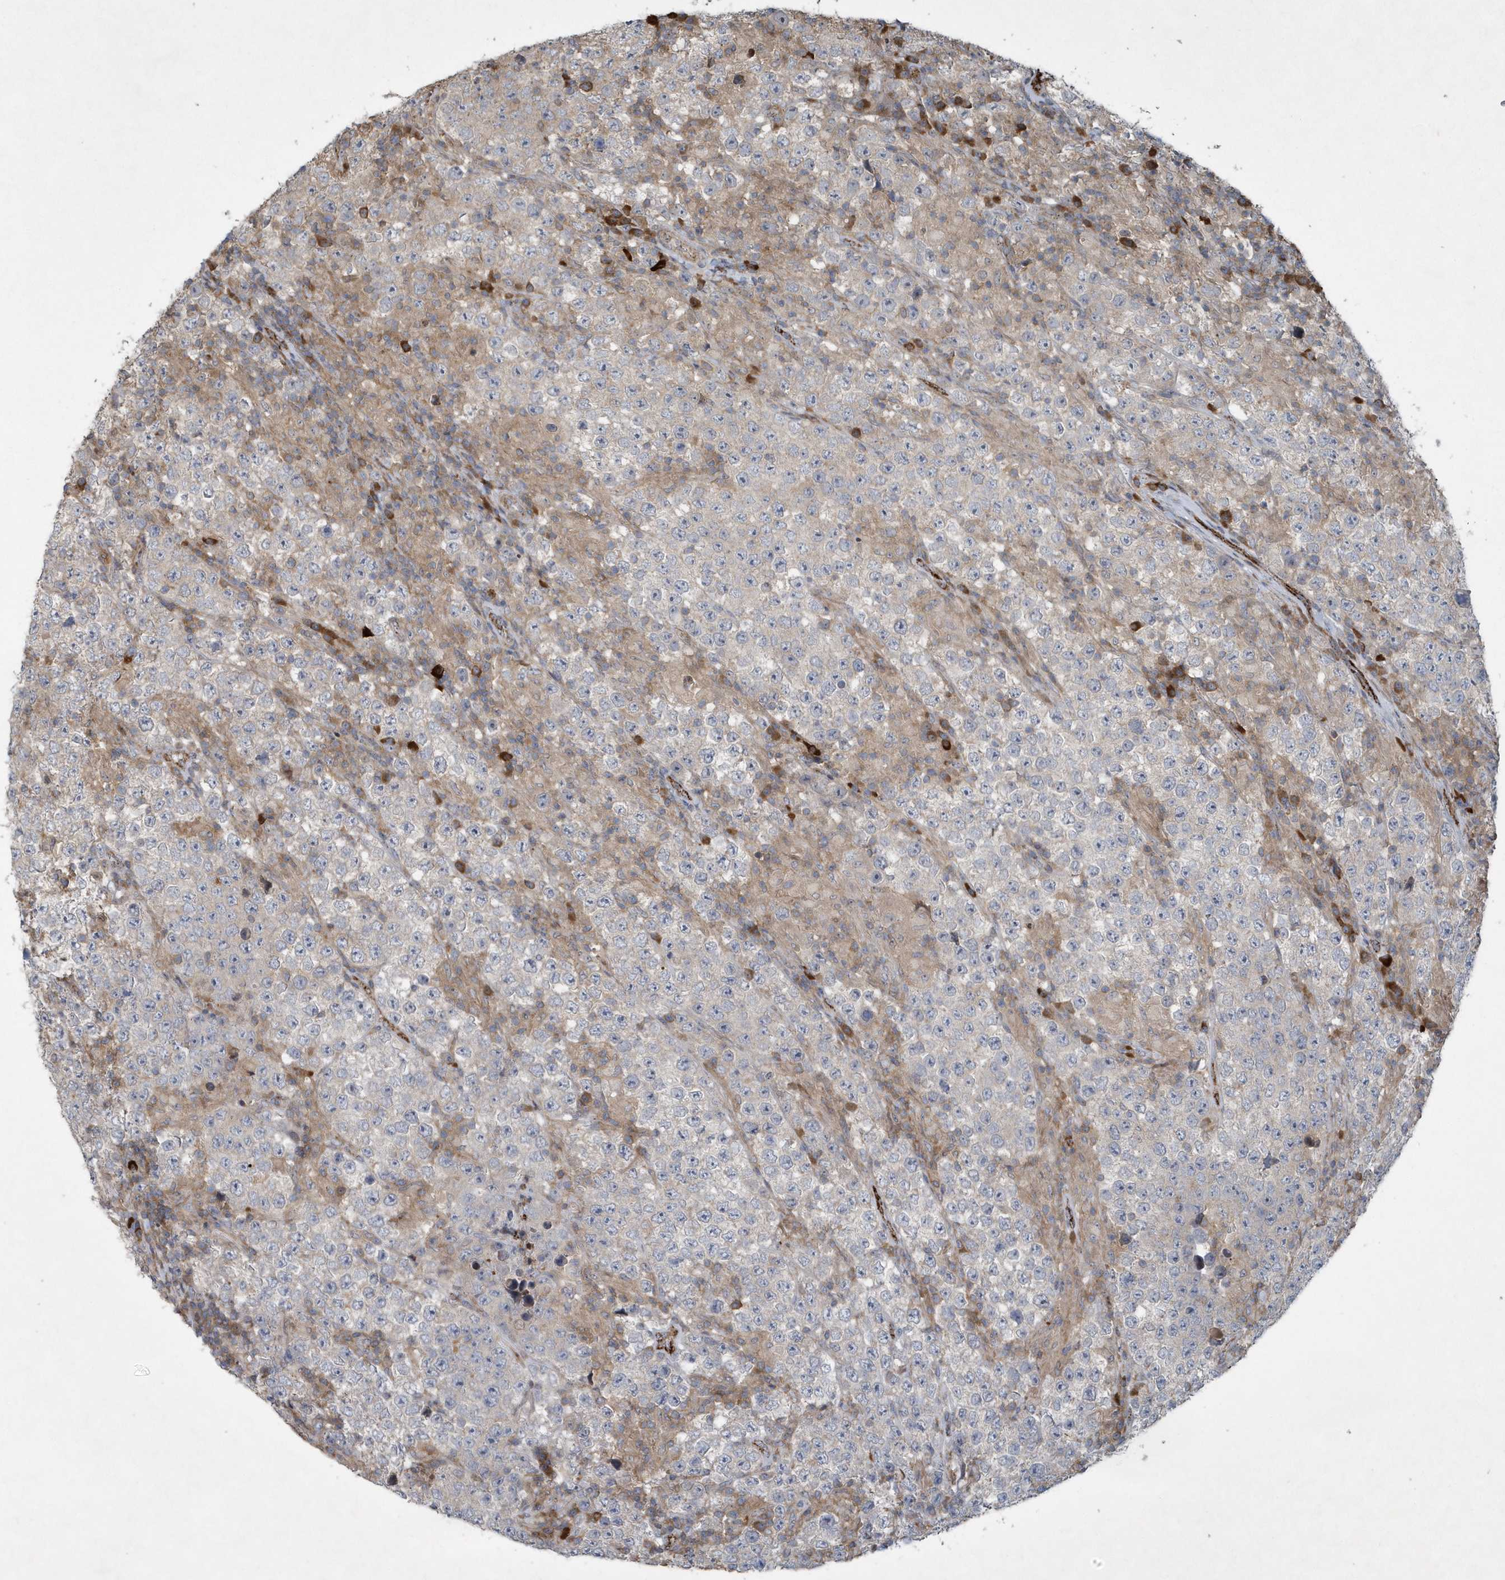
{"staining": {"intensity": "negative", "quantity": "none", "location": "none"}, "tissue": "testis cancer", "cell_type": "Tumor cells", "image_type": "cancer", "snomed": [{"axis": "morphology", "description": "Normal tissue, NOS"}, {"axis": "morphology", "description": "Urothelial carcinoma, High grade"}, {"axis": "morphology", "description": "Seminoma, NOS"}, {"axis": "morphology", "description": "Carcinoma, Embryonal, NOS"}, {"axis": "topography", "description": "Urinary bladder"}, {"axis": "topography", "description": "Testis"}], "caption": "High magnification brightfield microscopy of testis cancer stained with DAB (3,3'-diaminobenzidine) (brown) and counterstained with hematoxylin (blue): tumor cells show no significant positivity.", "gene": "N4BP2", "patient": {"sex": "male", "age": 41}}